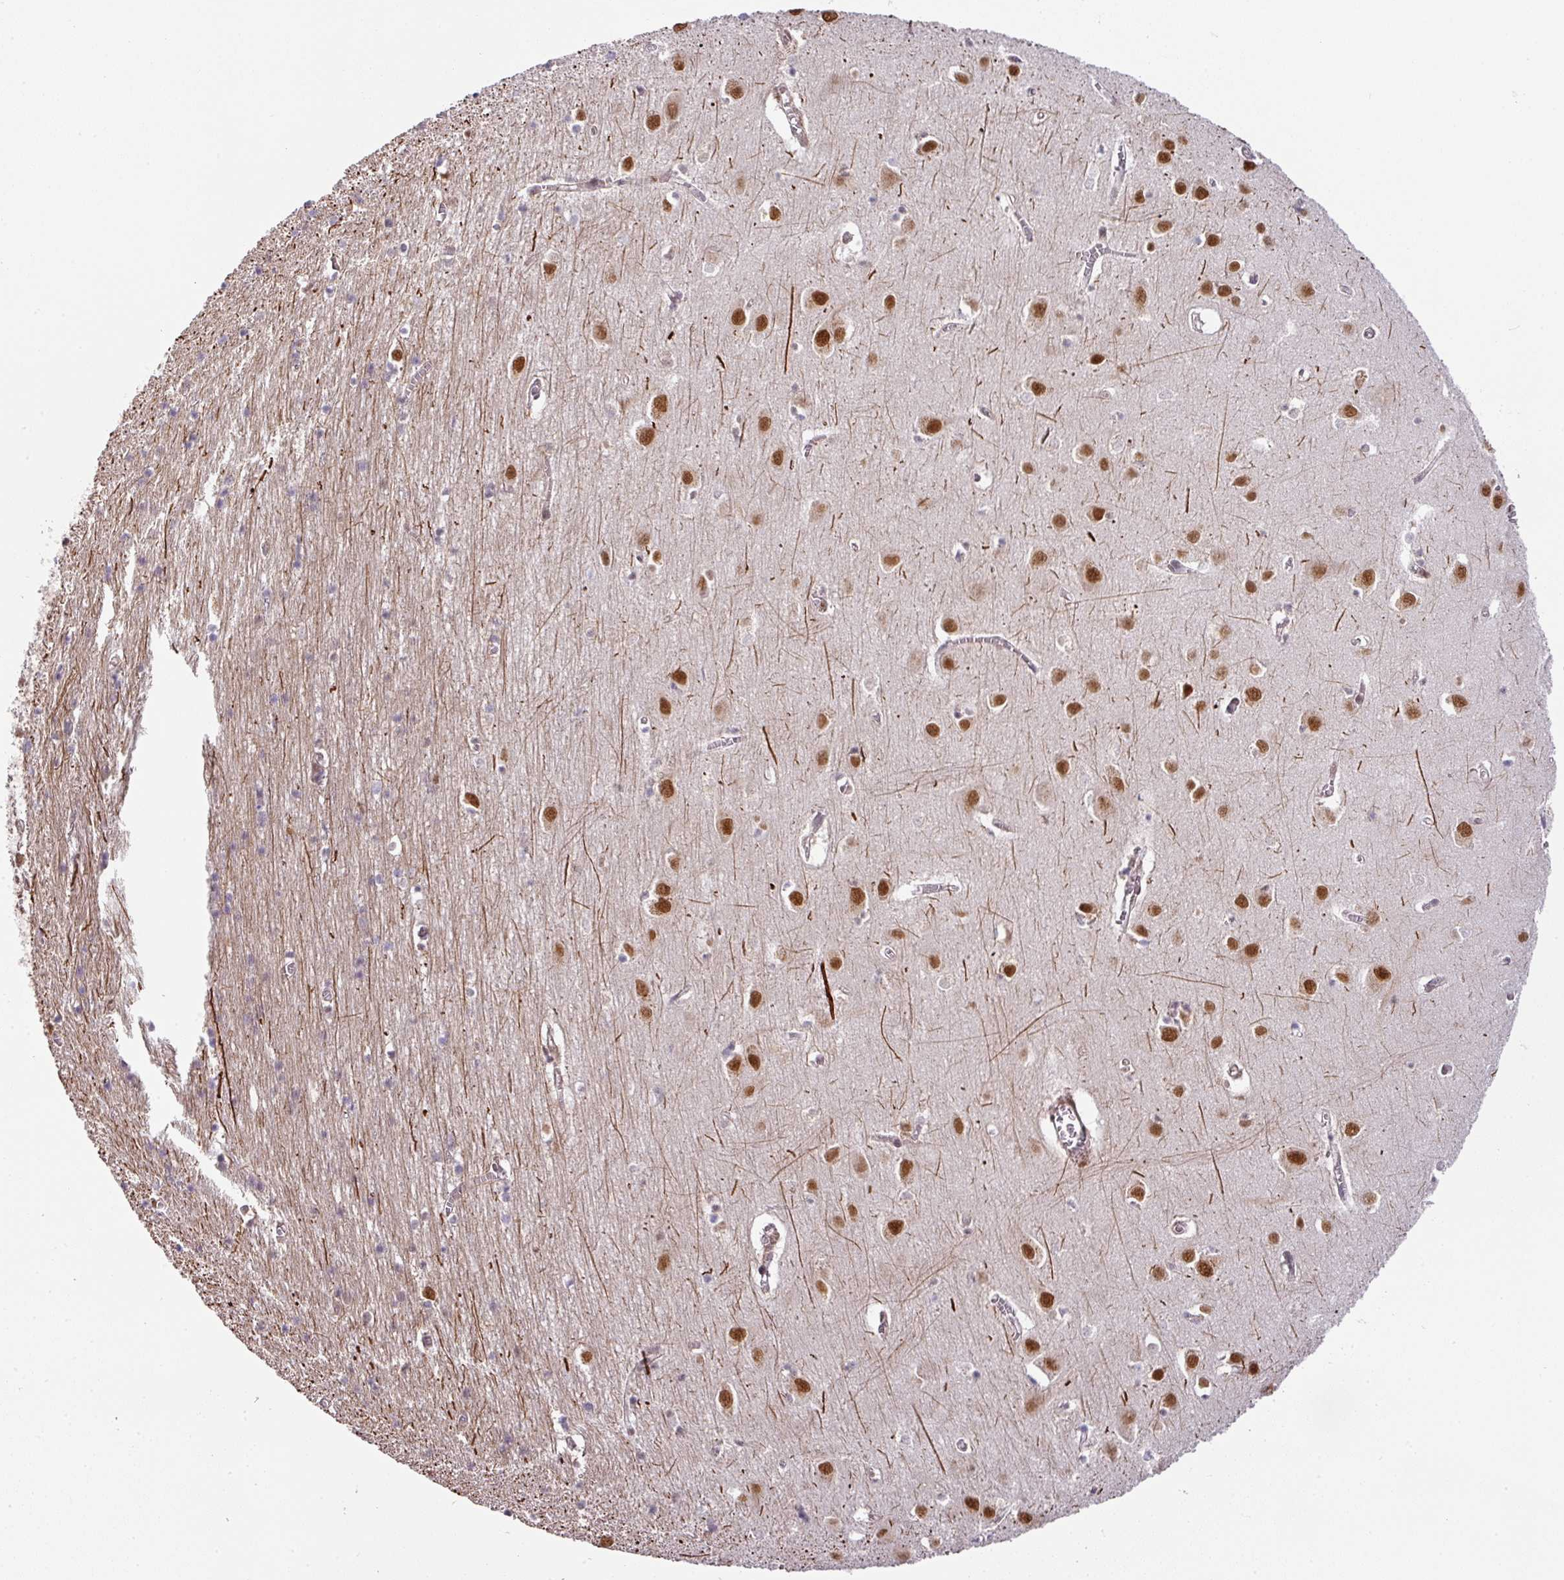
{"staining": {"intensity": "weak", "quantity": "<25%", "location": "nuclear"}, "tissue": "cerebral cortex", "cell_type": "Endothelial cells", "image_type": "normal", "snomed": [{"axis": "morphology", "description": "Normal tissue, NOS"}, {"axis": "topography", "description": "Cerebral cortex"}], "caption": "Micrograph shows no protein expression in endothelial cells of benign cerebral cortex. (DAB IHC with hematoxylin counter stain).", "gene": "NCOA5", "patient": {"sex": "male", "age": 70}}